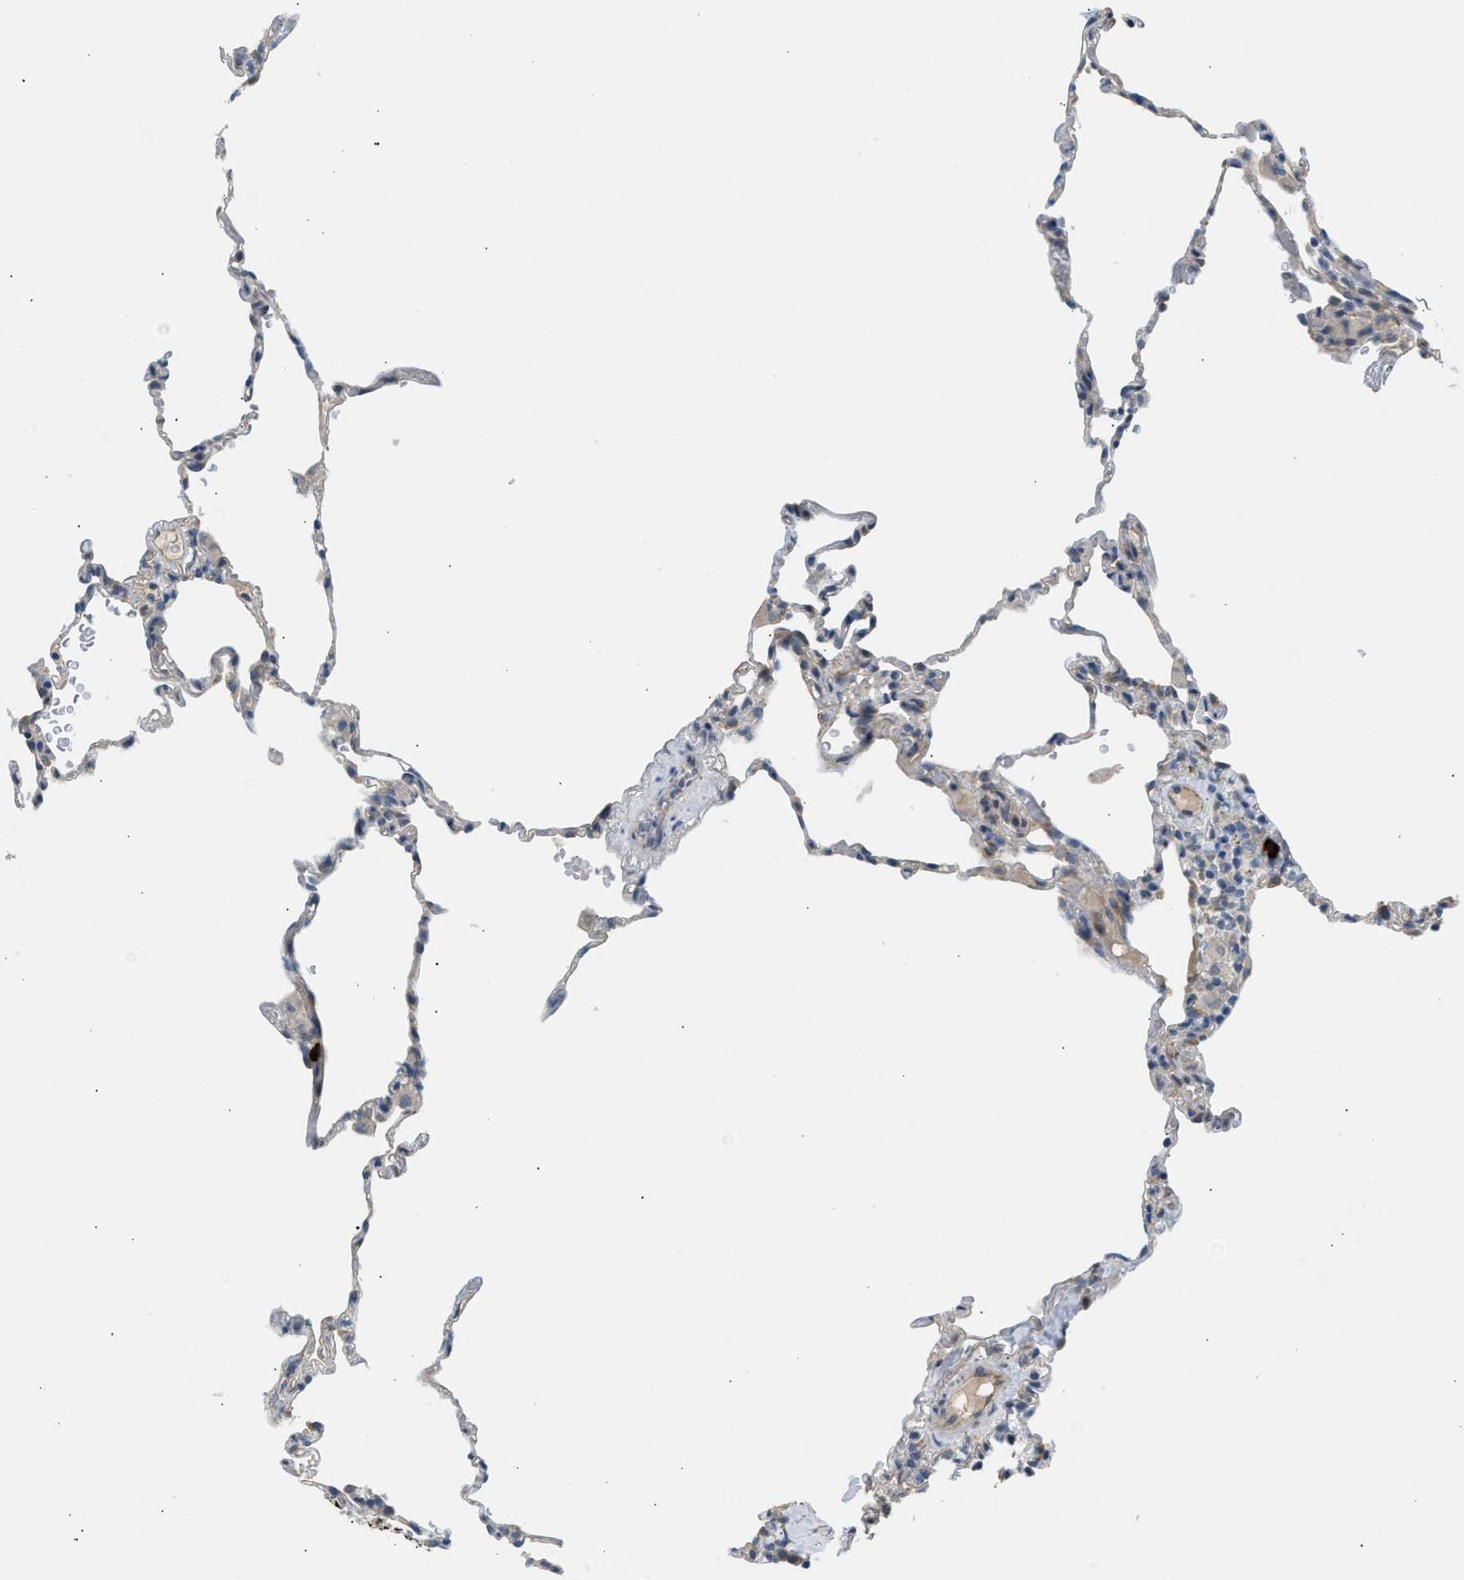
{"staining": {"intensity": "weak", "quantity": "25%-75%", "location": "cytoplasmic/membranous"}, "tissue": "lung", "cell_type": "Alveolar cells", "image_type": "normal", "snomed": [{"axis": "morphology", "description": "Normal tissue, NOS"}, {"axis": "topography", "description": "Lung"}], "caption": "Immunohistochemical staining of unremarkable human lung exhibits weak cytoplasmic/membranous protein positivity in about 25%-75% of alveolar cells.", "gene": "KCNC2", "patient": {"sex": "male", "age": 59}}